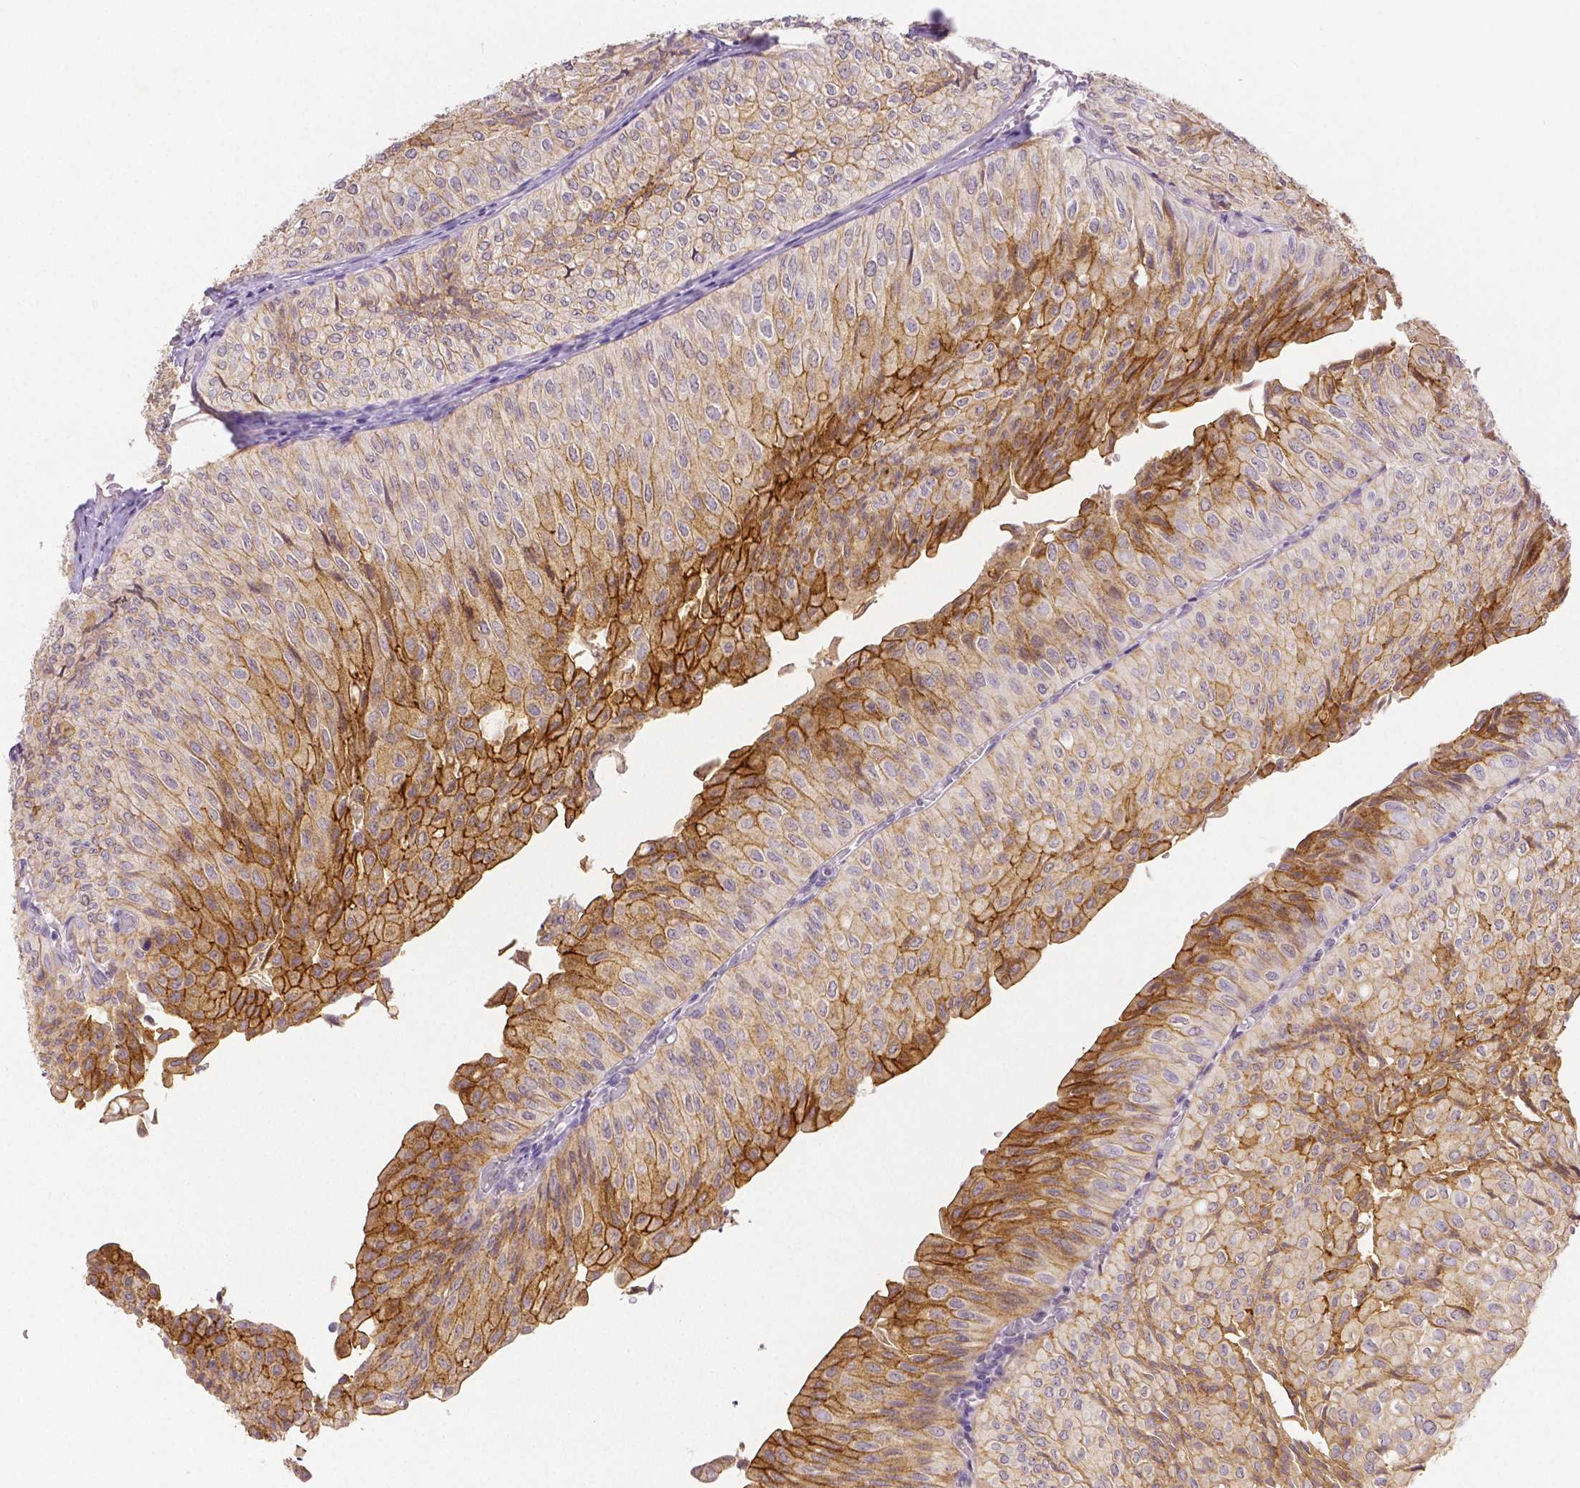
{"staining": {"intensity": "moderate", "quantity": ">75%", "location": "cytoplasmic/membranous"}, "tissue": "urothelial cancer", "cell_type": "Tumor cells", "image_type": "cancer", "snomed": [{"axis": "morphology", "description": "Urothelial carcinoma, NOS"}, {"axis": "topography", "description": "Urinary bladder"}], "caption": "A high-resolution photomicrograph shows IHC staining of transitional cell carcinoma, which reveals moderate cytoplasmic/membranous staining in approximately >75% of tumor cells.", "gene": "OCLN", "patient": {"sex": "male", "age": 62}}